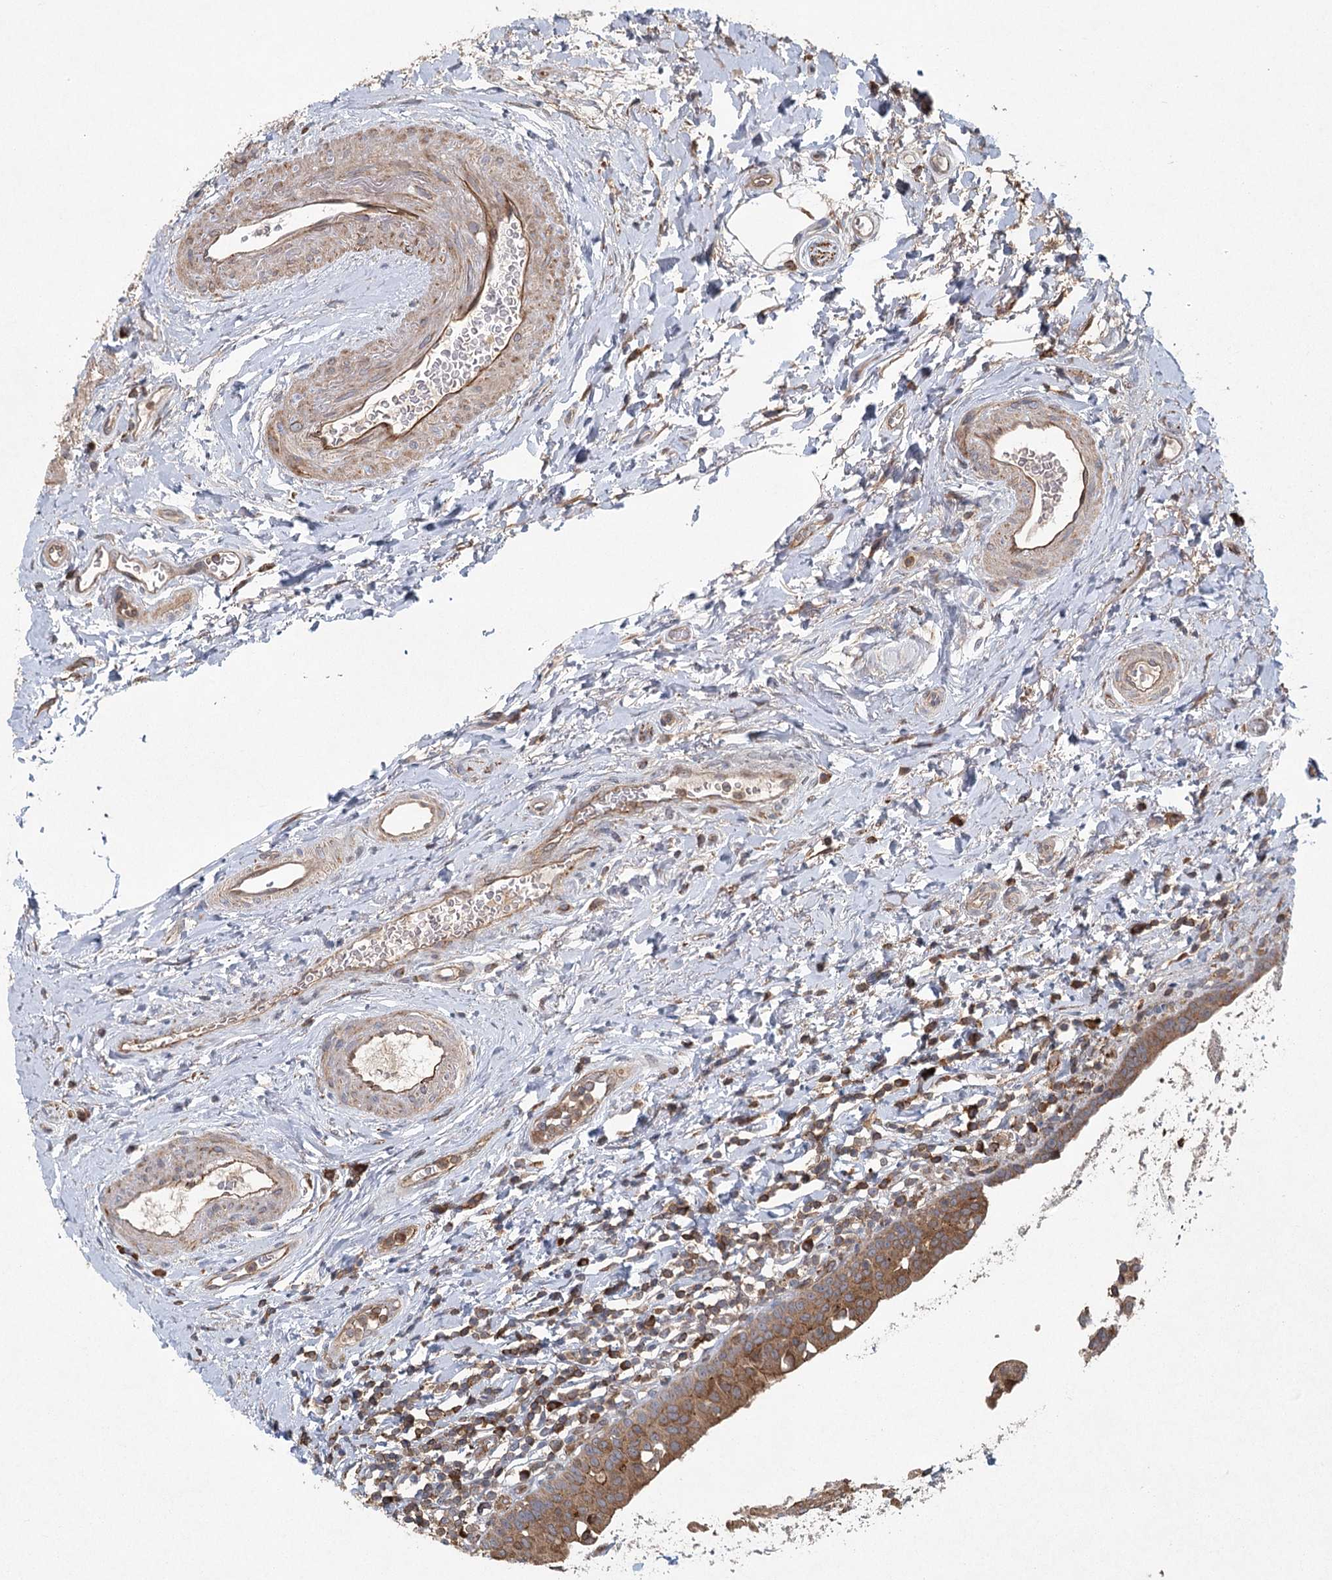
{"staining": {"intensity": "moderate", "quantity": ">75%", "location": "cytoplasmic/membranous"}, "tissue": "urinary bladder", "cell_type": "Urothelial cells", "image_type": "normal", "snomed": [{"axis": "morphology", "description": "Normal tissue, NOS"}, {"axis": "topography", "description": "Urinary bladder"}], "caption": "Urothelial cells demonstrate moderate cytoplasmic/membranous staining in about >75% of cells in benign urinary bladder.", "gene": "PLEKHA7", "patient": {"sex": "male", "age": 83}}